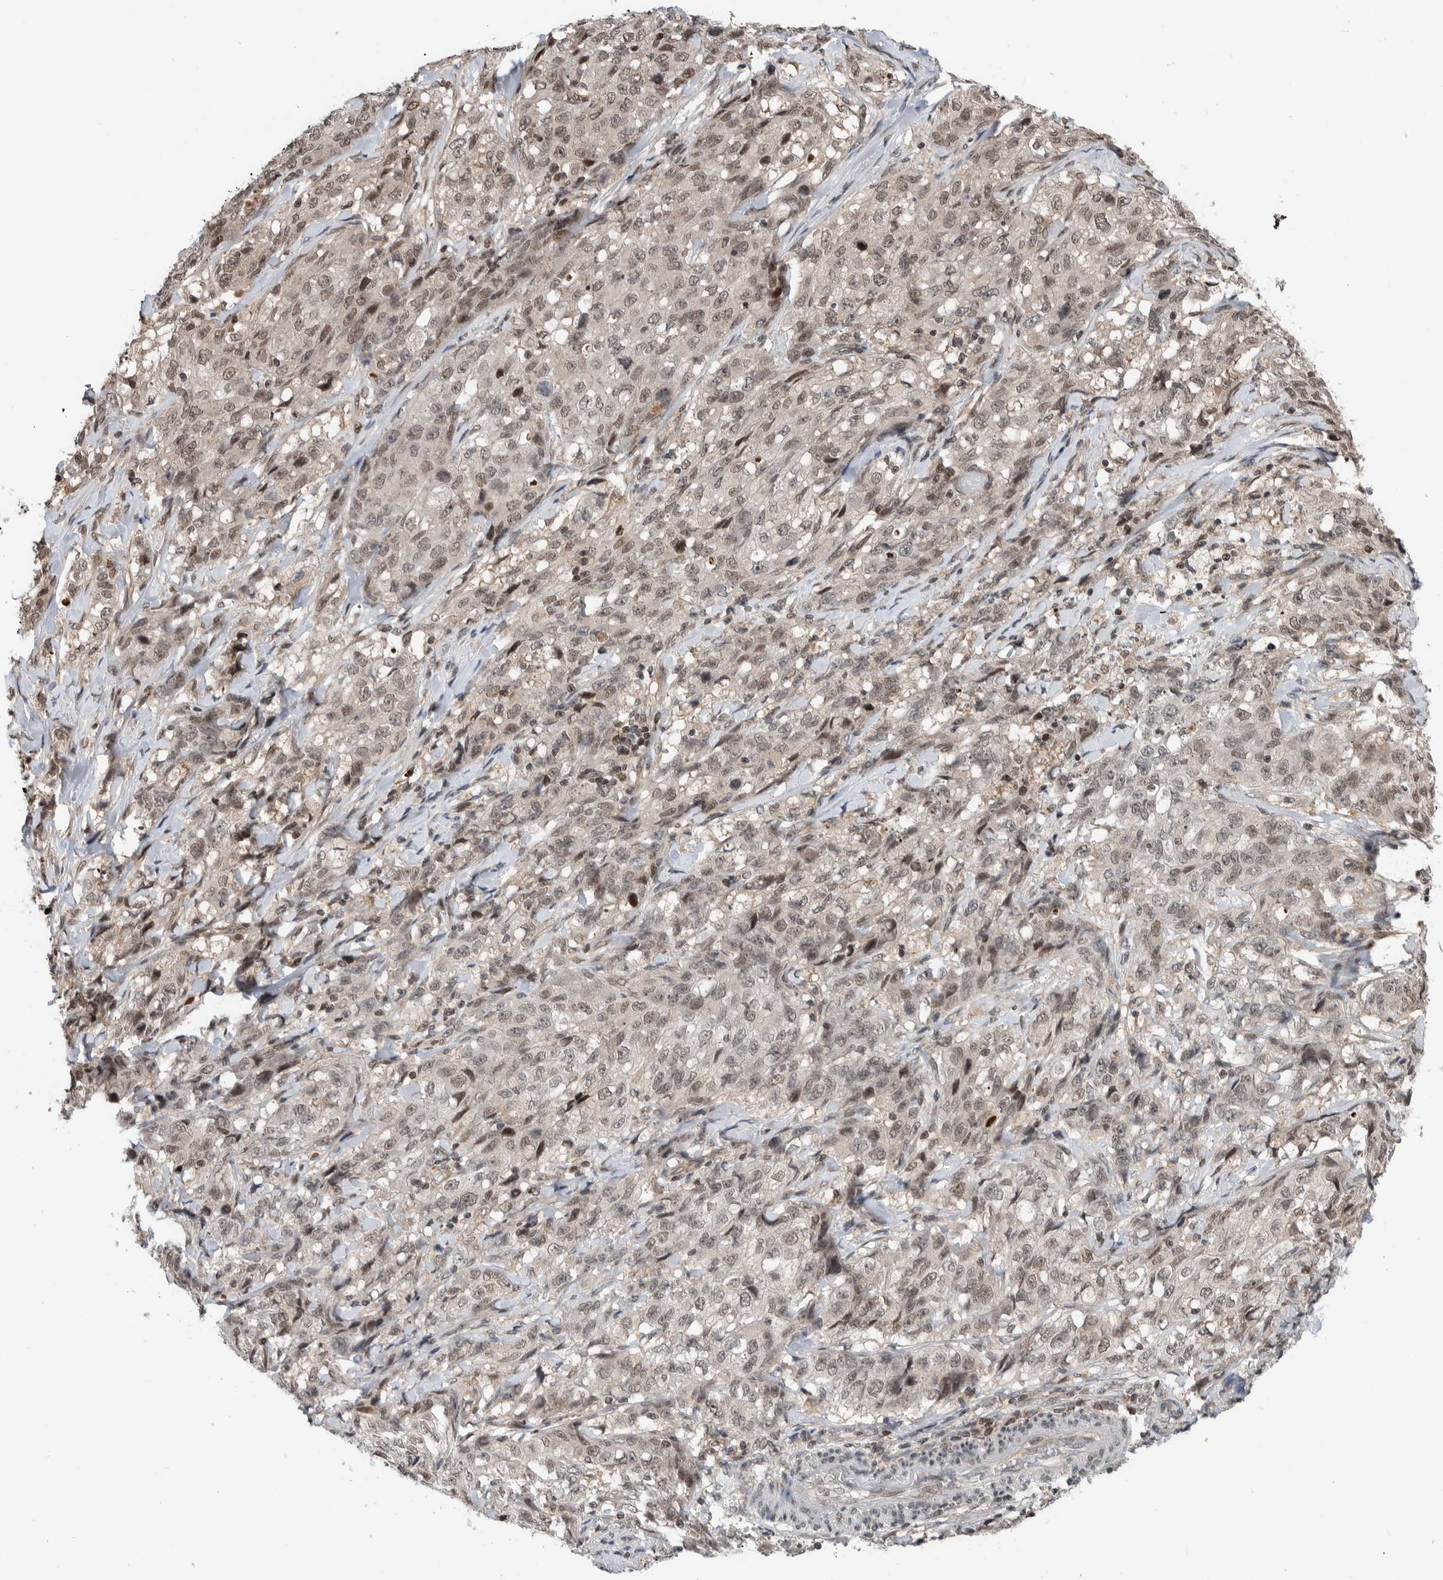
{"staining": {"intensity": "weak", "quantity": "25%-75%", "location": "nuclear"}, "tissue": "stomach cancer", "cell_type": "Tumor cells", "image_type": "cancer", "snomed": [{"axis": "morphology", "description": "Adenocarcinoma, NOS"}, {"axis": "topography", "description": "Stomach"}], "caption": "The immunohistochemical stain shows weak nuclear staining in tumor cells of stomach cancer tissue. (Stains: DAB in brown, nuclei in blue, Microscopy: brightfield microscopy at high magnification).", "gene": "NPLOC4", "patient": {"sex": "male", "age": 48}}